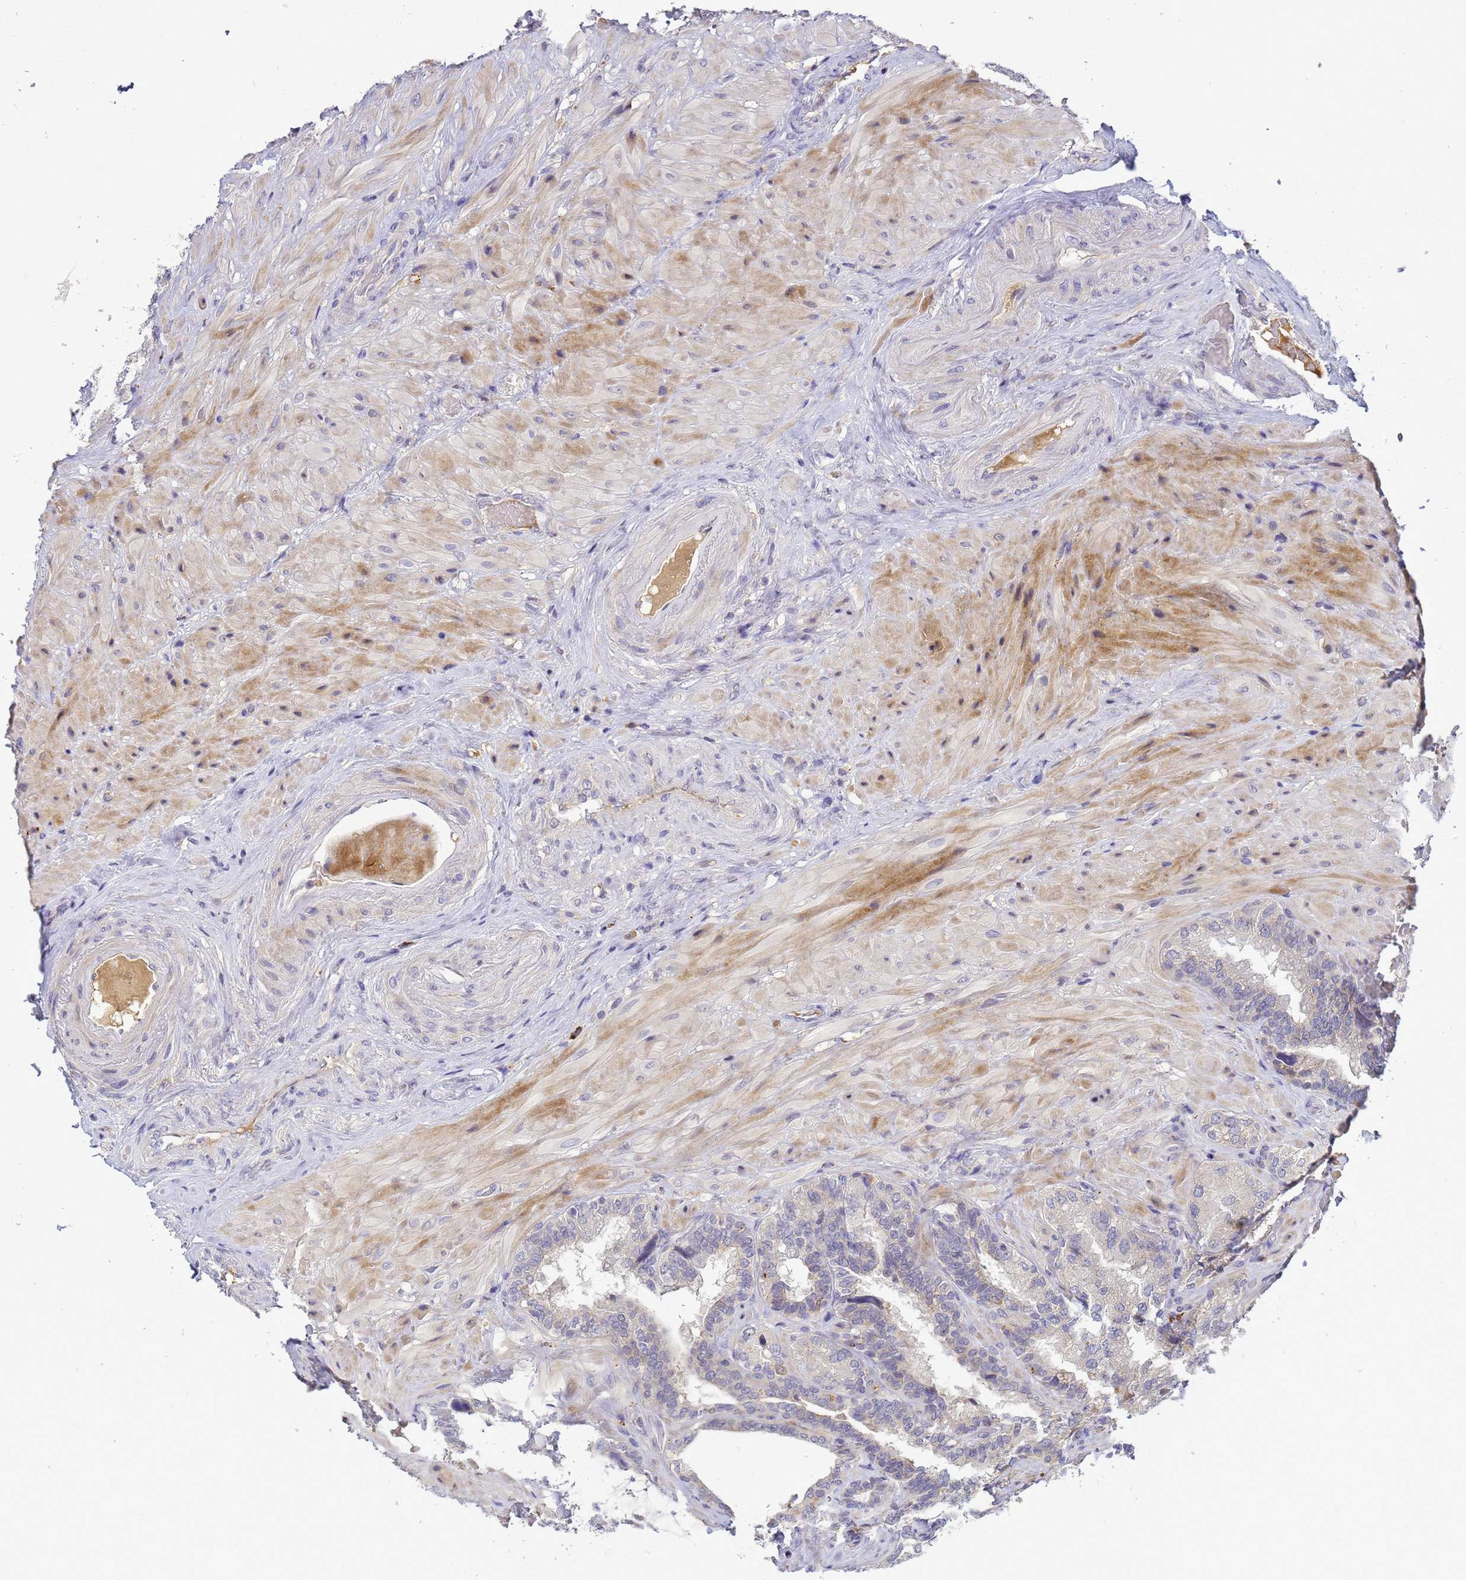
{"staining": {"intensity": "negative", "quantity": "none", "location": "none"}, "tissue": "seminal vesicle", "cell_type": "Glandular cells", "image_type": "normal", "snomed": [{"axis": "morphology", "description": "Normal tissue, NOS"}, {"axis": "topography", "description": "Prostate and seminal vesicle, NOS"}, {"axis": "topography", "description": "Prostate"}, {"axis": "topography", "description": "Seminal veicle"}], "caption": "IHC of benign seminal vesicle displays no staining in glandular cells. The staining was performed using DAB (3,3'-diaminobenzidine) to visualize the protein expression in brown, while the nuclei were stained in blue with hematoxylin (Magnification: 20x).", "gene": "TMEM74B", "patient": {"sex": "male", "age": 67}}